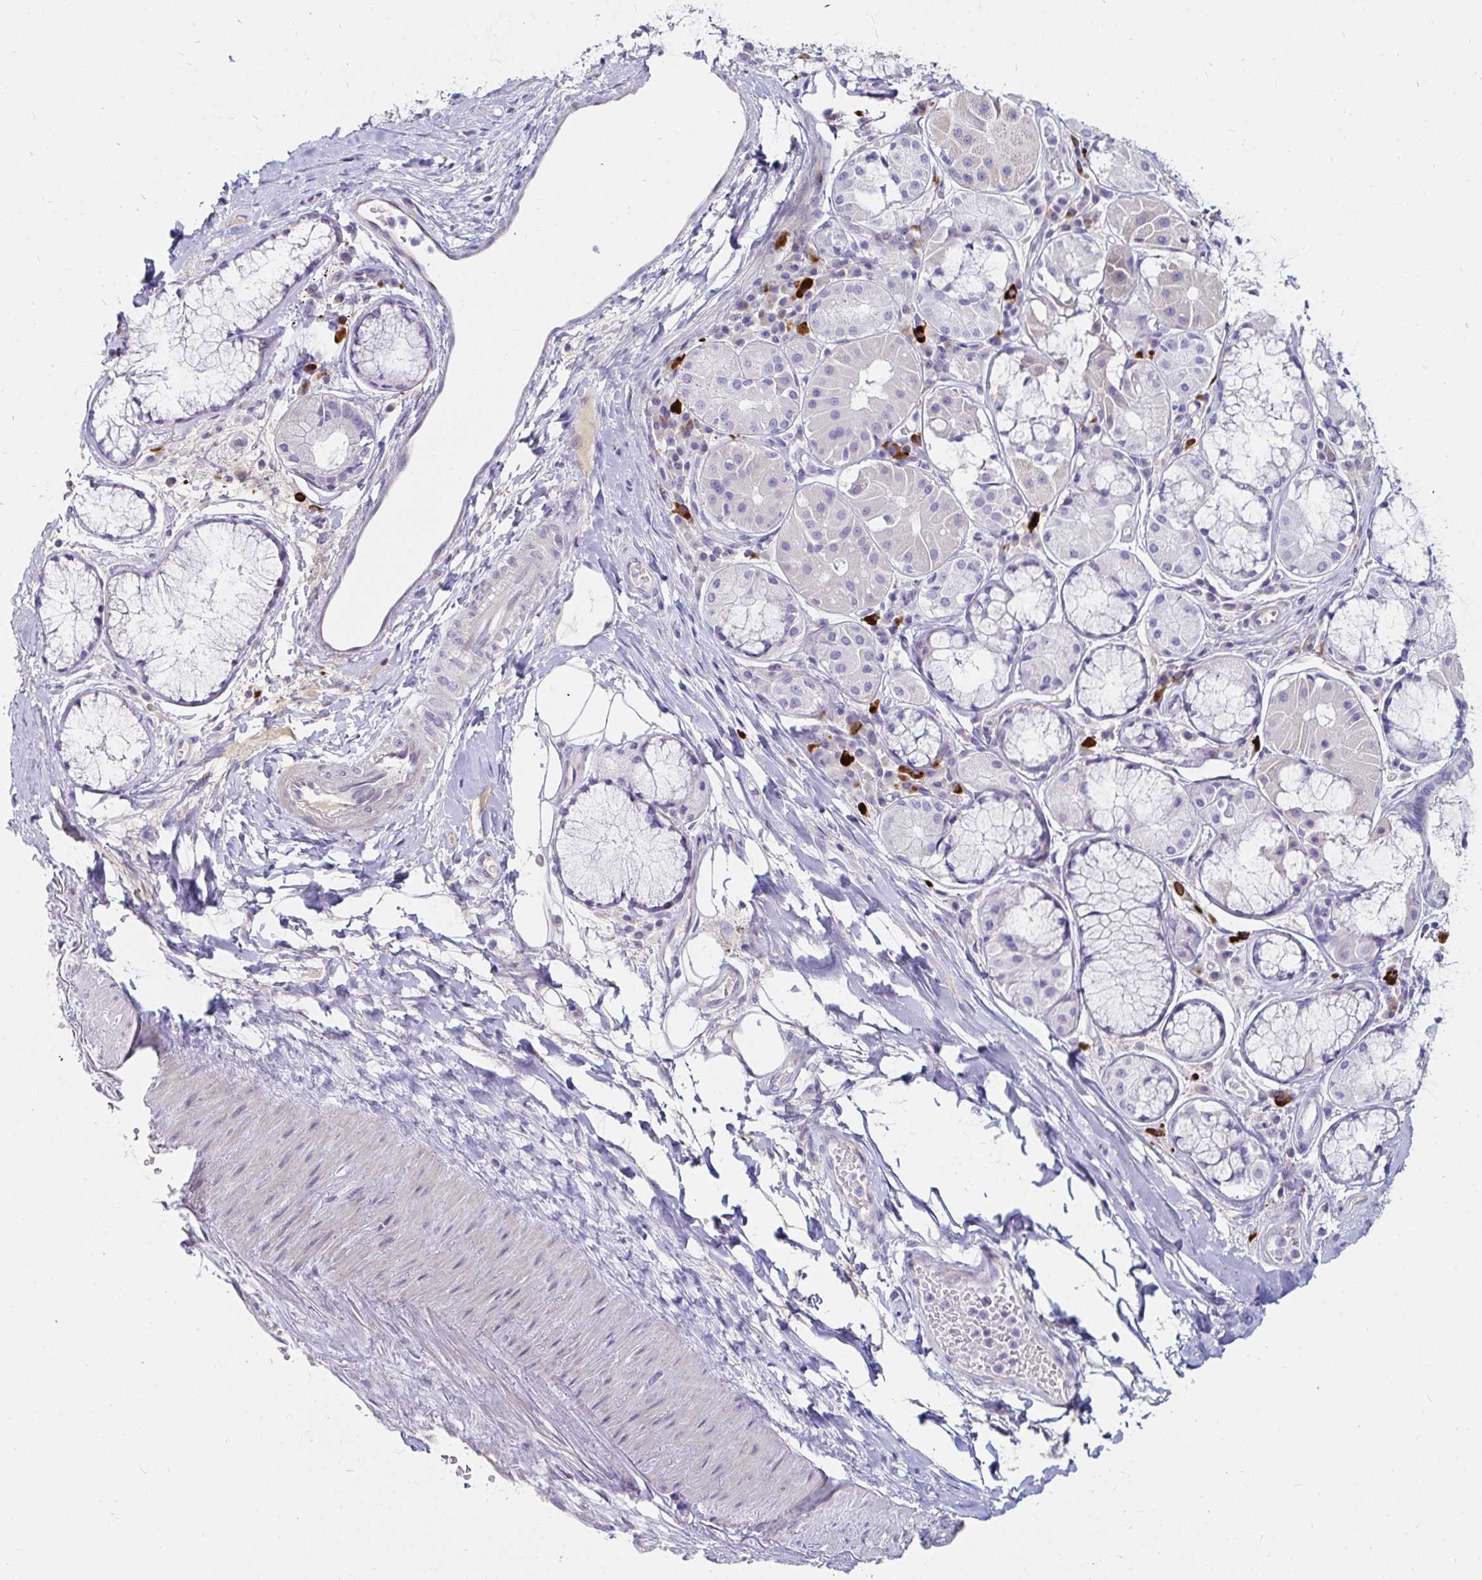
{"staining": {"intensity": "negative", "quantity": "none", "location": "none"}, "tissue": "soft tissue", "cell_type": "Chondrocytes", "image_type": "normal", "snomed": [{"axis": "morphology", "description": "Normal tissue, NOS"}, {"axis": "topography", "description": "Cartilage tissue"}, {"axis": "topography", "description": "Bronchus"}], "caption": "IHC of benign soft tissue demonstrates no positivity in chondrocytes.", "gene": "C4orf17", "patient": {"sex": "male", "age": 64}}